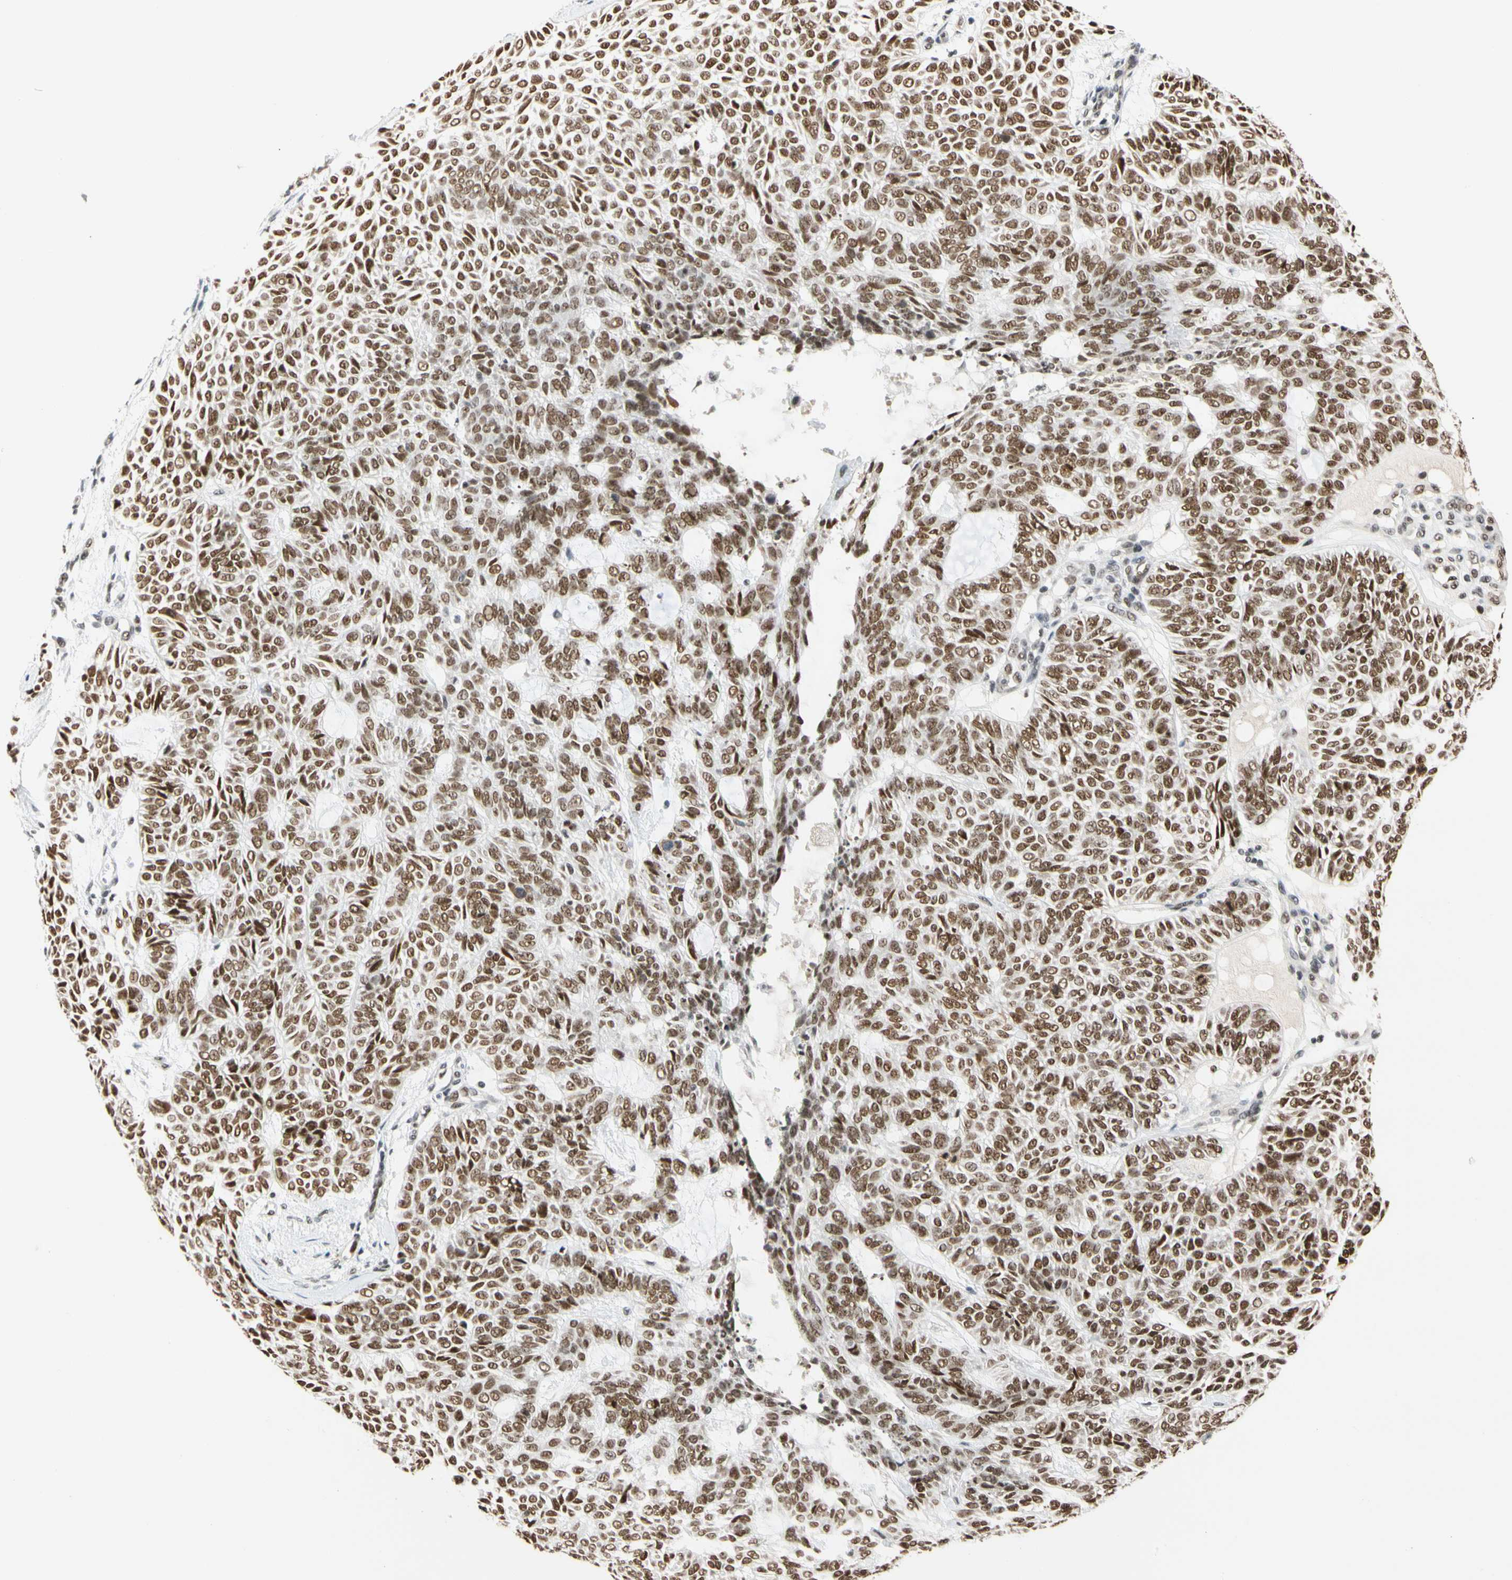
{"staining": {"intensity": "strong", "quantity": ">75%", "location": "nuclear"}, "tissue": "skin cancer", "cell_type": "Tumor cells", "image_type": "cancer", "snomed": [{"axis": "morphology", "description": "Basal cell carcinoma"}, {"axis": "topography", "description": "Skin"}], "caption": "Human skin cancer stained with a protein marker exhibits strong staining in tumor cells.", "gene": "ZSCAN16", "patient": {"sex": "male", "age": 87}}